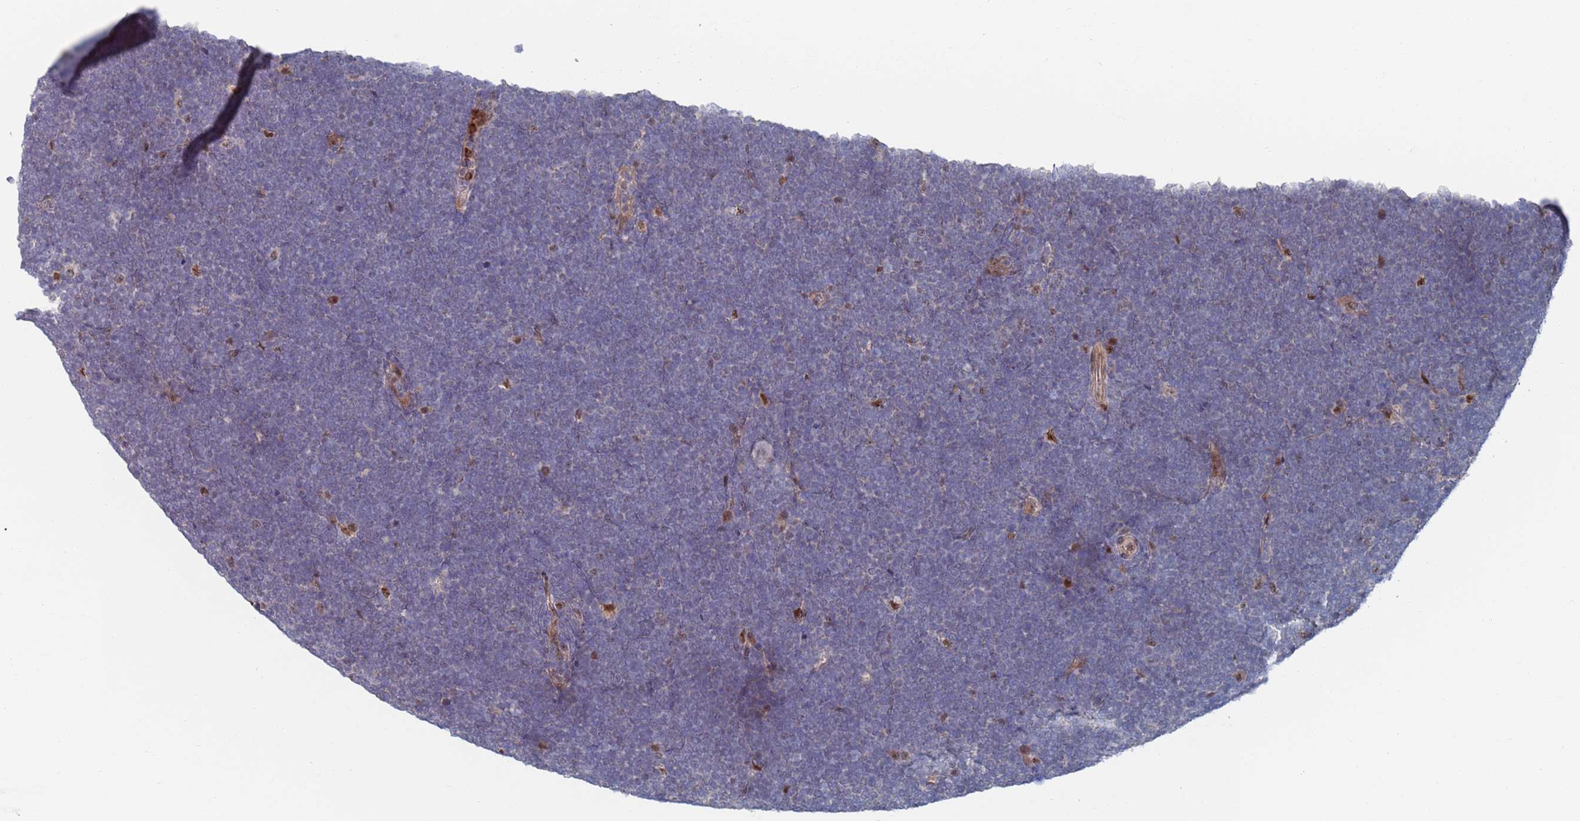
{"staining": {"intensity": "negative", "quantity": "none", "location": "none"}, "tissue": "lymphoma", "cell_type": "Tumor cells", "image_type": "cancer", "snomed": [{"axis": "morphology", "description": "Malignant lymphoma, non-Hodgkin's type, High grade"}, {"axis": "topography", "description": "Lymph node"}], "caption": "An IHC photomicrograph of lymphoma is shown. There is no staining in tumor cells of lymphoma. (DAB immunohistochemistry with hematoxylin counter stain).", "gene": "RPP25", "patient": {"sex": "male", "age": 13}}